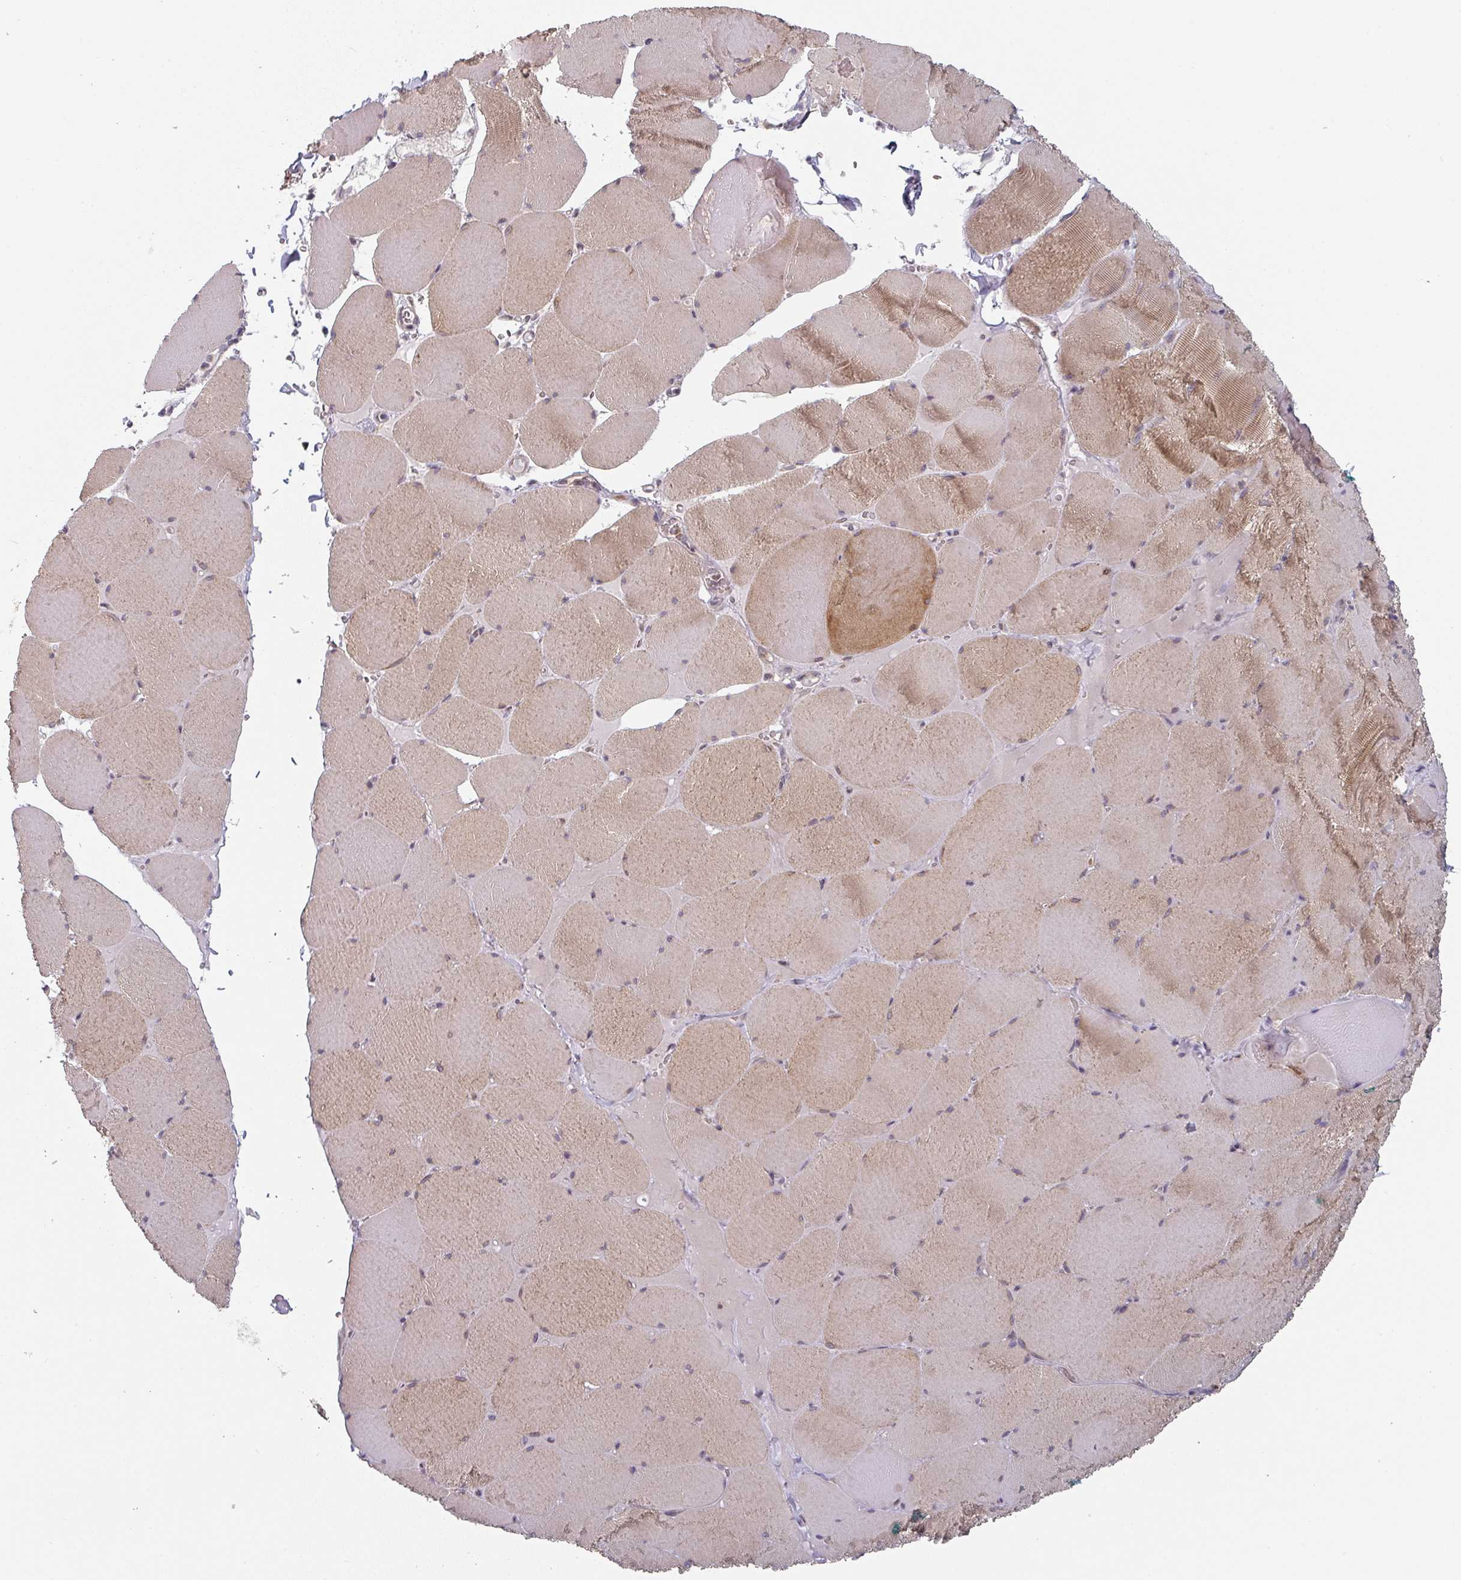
{"staining": {"intensity": "weak", "quantity": ">75%", "location": "cytoplasmic/membranous"}, "tissue": "skeletal muscle", "cell_type": "Myocytes", "image_type": "normal", "snomed": [{"axis": "morphology", "description": "Normal tissue, NOS"}, {"axis": "topography", "description": "Skeletal muscle"}, {"axis": "topography", "description": "Head-Neck"}], "caption": "Human skeletal muscle stained with a protein marker shows weak staining in myocytes.", "gene": "TAPT1", "patient": {"sex": "male", "age": 66}}